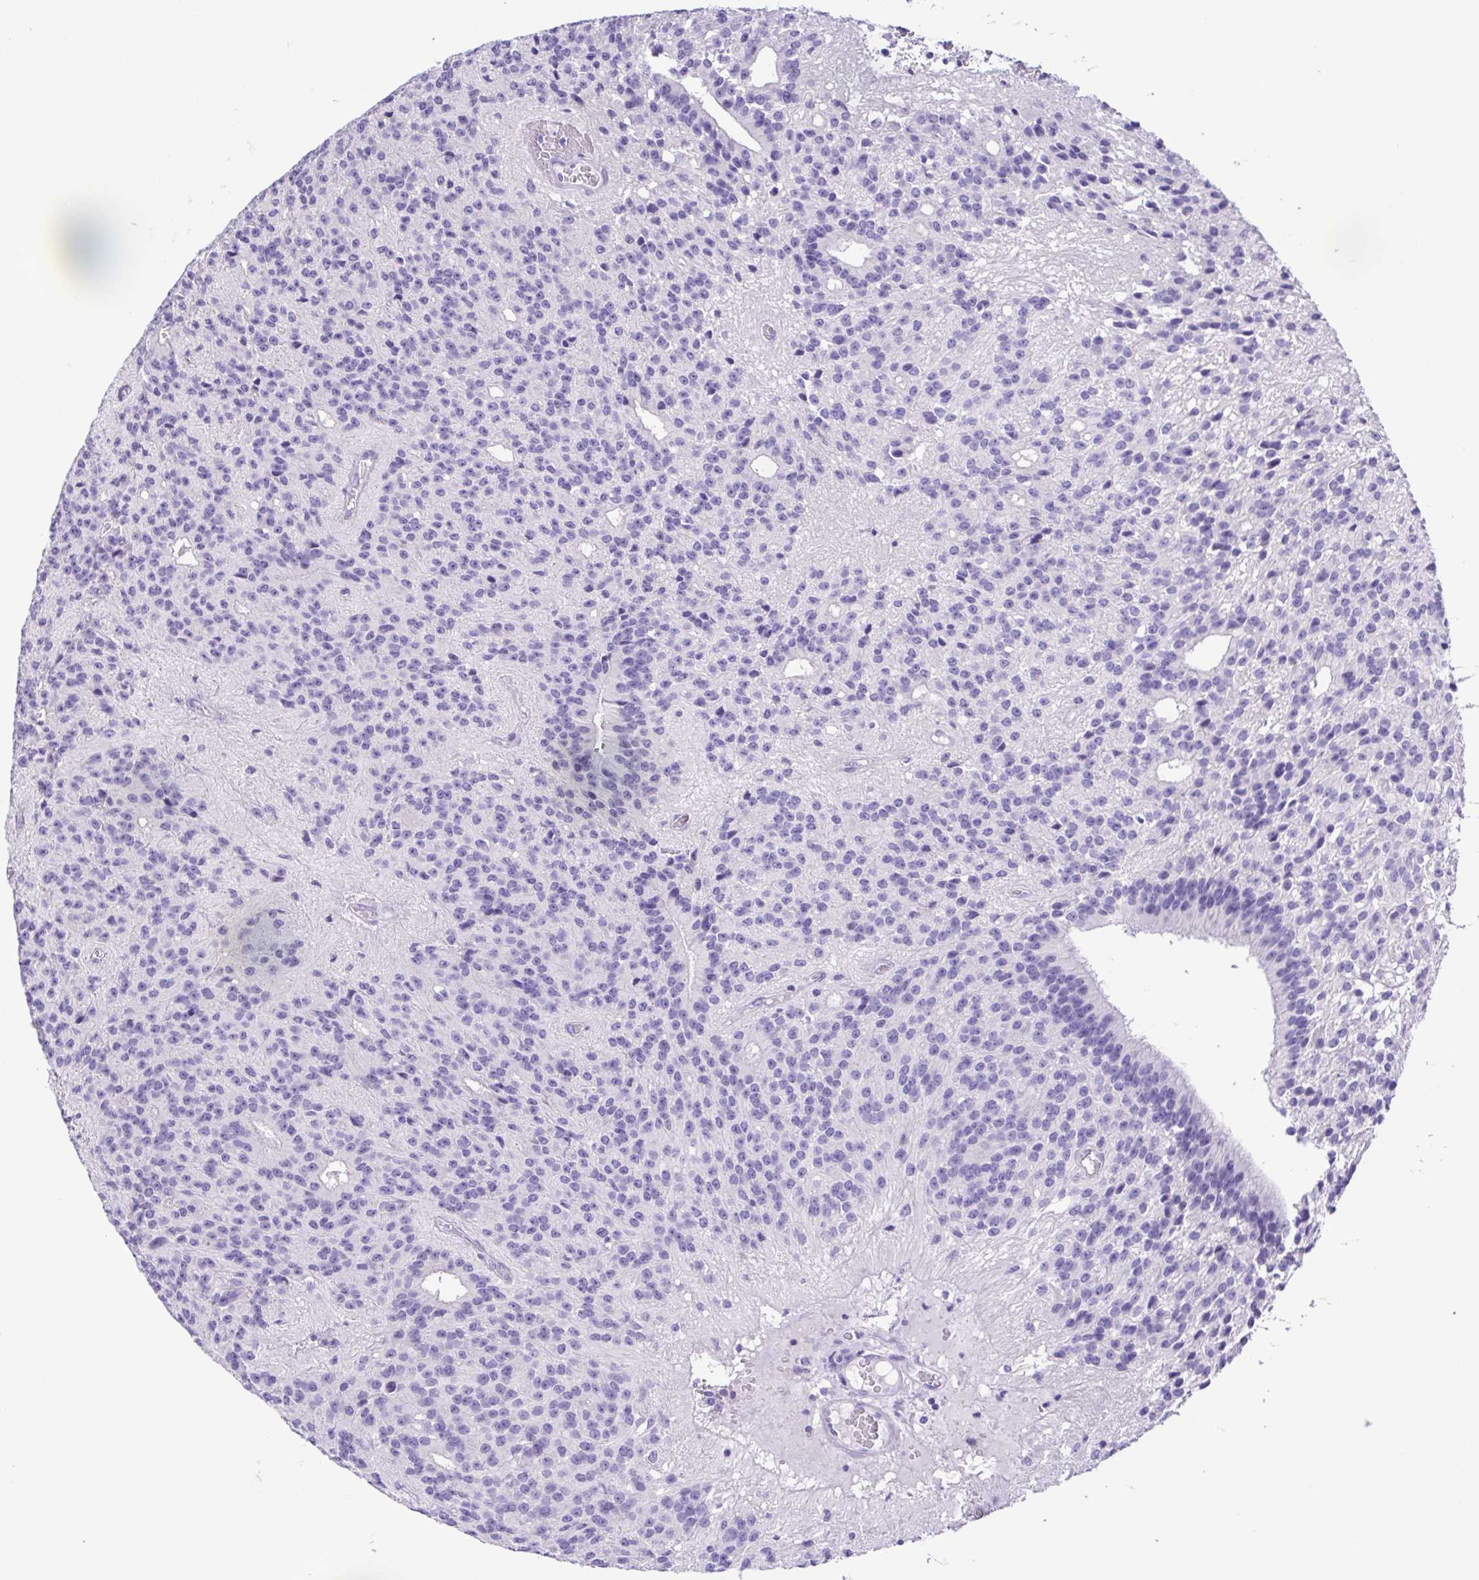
{"staining": {"intensity": "negative", "quantity": "none", "location": "none"}, "tissue": "glioma", "cell_type": "Tumor cells", "image_type": "cancer", "snomed": [{"axis": "morphology", "description": "Glioma, malignant, Low grade"}, {"axis": "topography", "description": "Brain"}], "caption": "Tumor cells show no significant protein expression in glioma. (DAB (3,3'-diaminobenzidine) IHC visualized using brightfield microscopy, high magnification).", "gene": "CD72", "patient": {"sex": "male", "age": 31}}